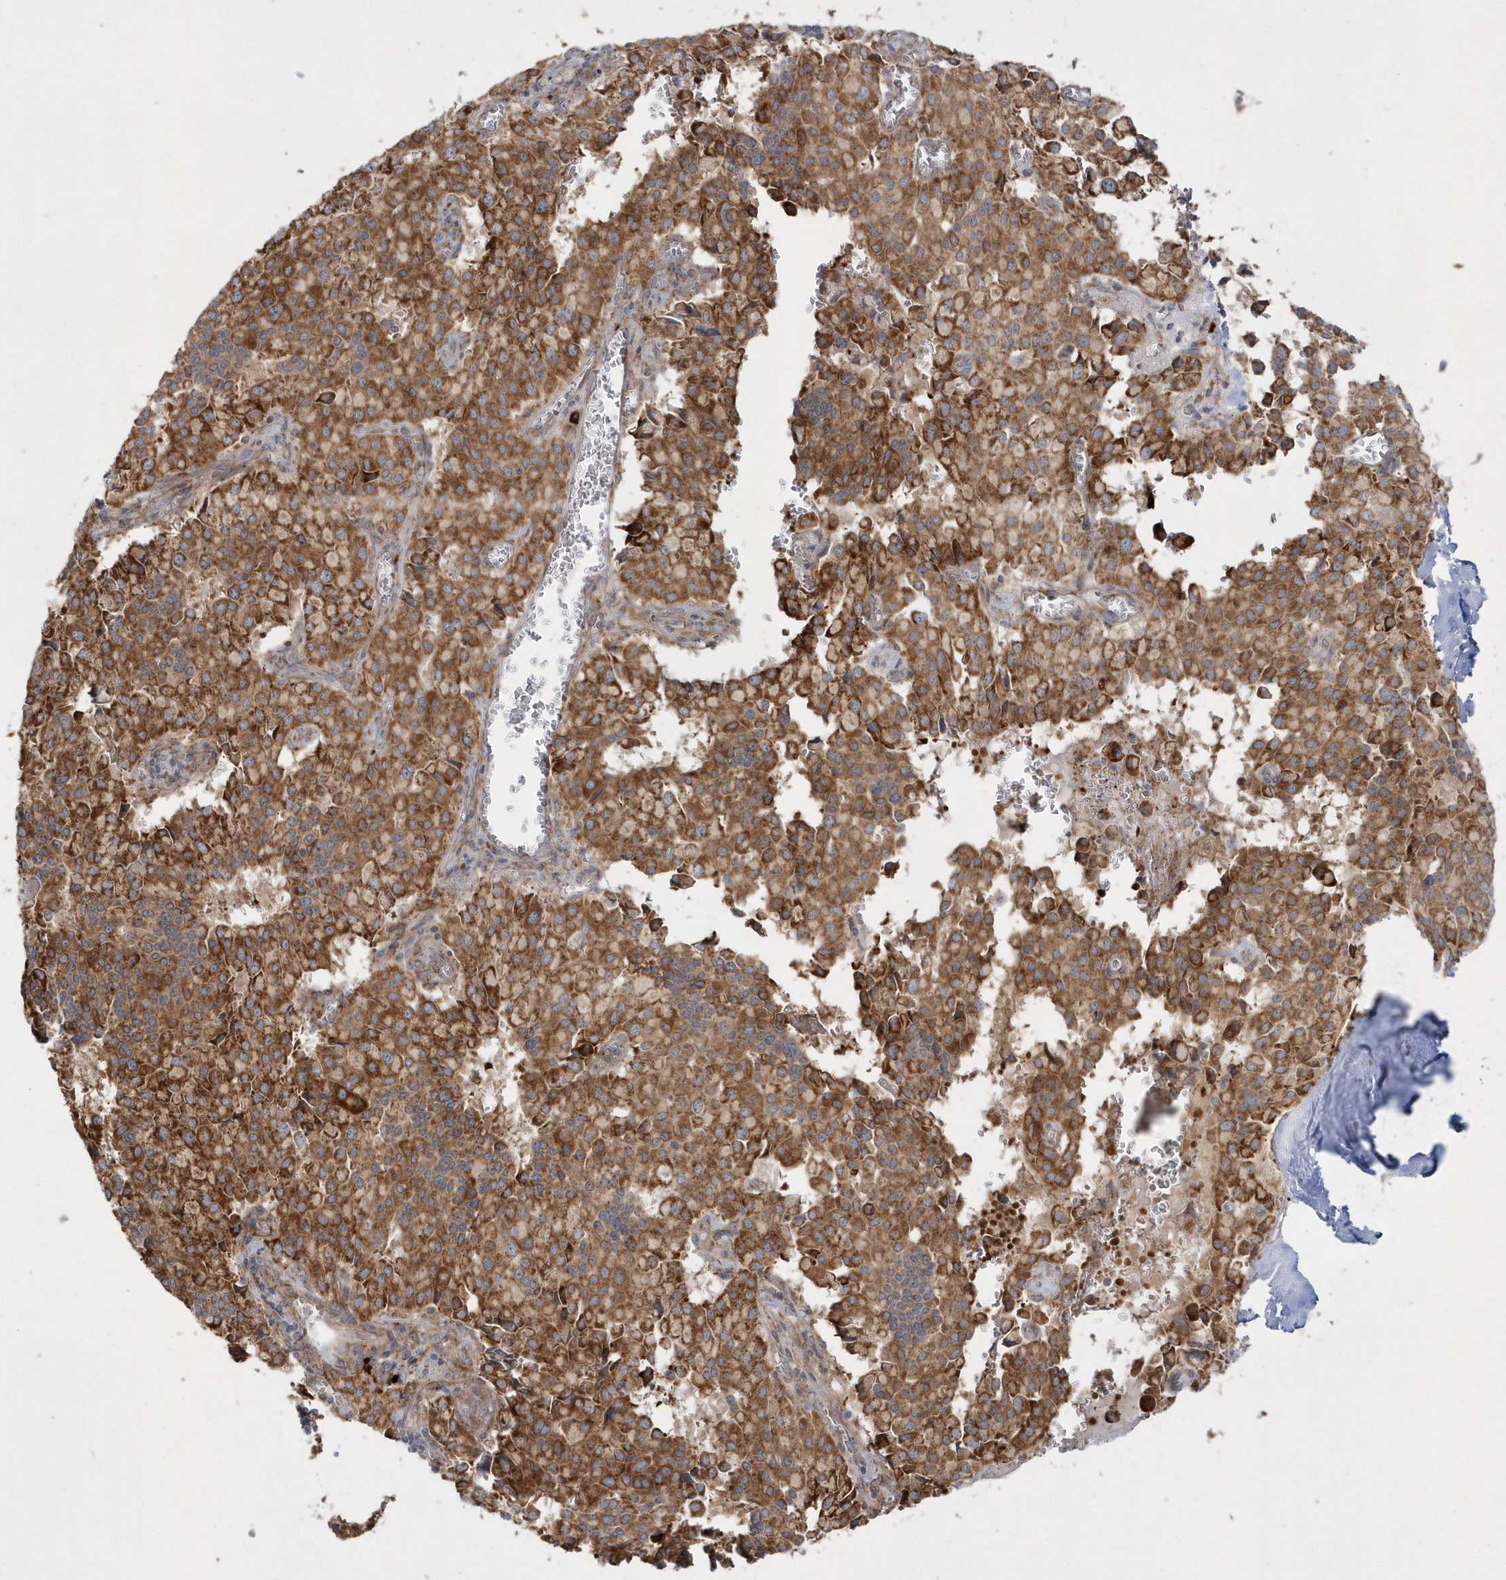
{"staining": {"intensity": "moderate", "quantity": ">75%", "location": "cytoplasmic/membranous"}, "tissue": "pancreatic cancer", "cell_type": "Tumor cells", "image_type": "cancer", "snomed": [{"axis": "morphology", "description": "Adenocarcinoma, NOS"}, {"axis": "topography", "description": "Pancreas"}], "caption": "Human pancreatic adenocarcinoma stained for a protein (brown) reveals moderate cytoplasmic/membranous positive positivity in about >75% of tumor cells.", "gene": "SH3BP2", "patient": {"sex": "male", "age": 65}}